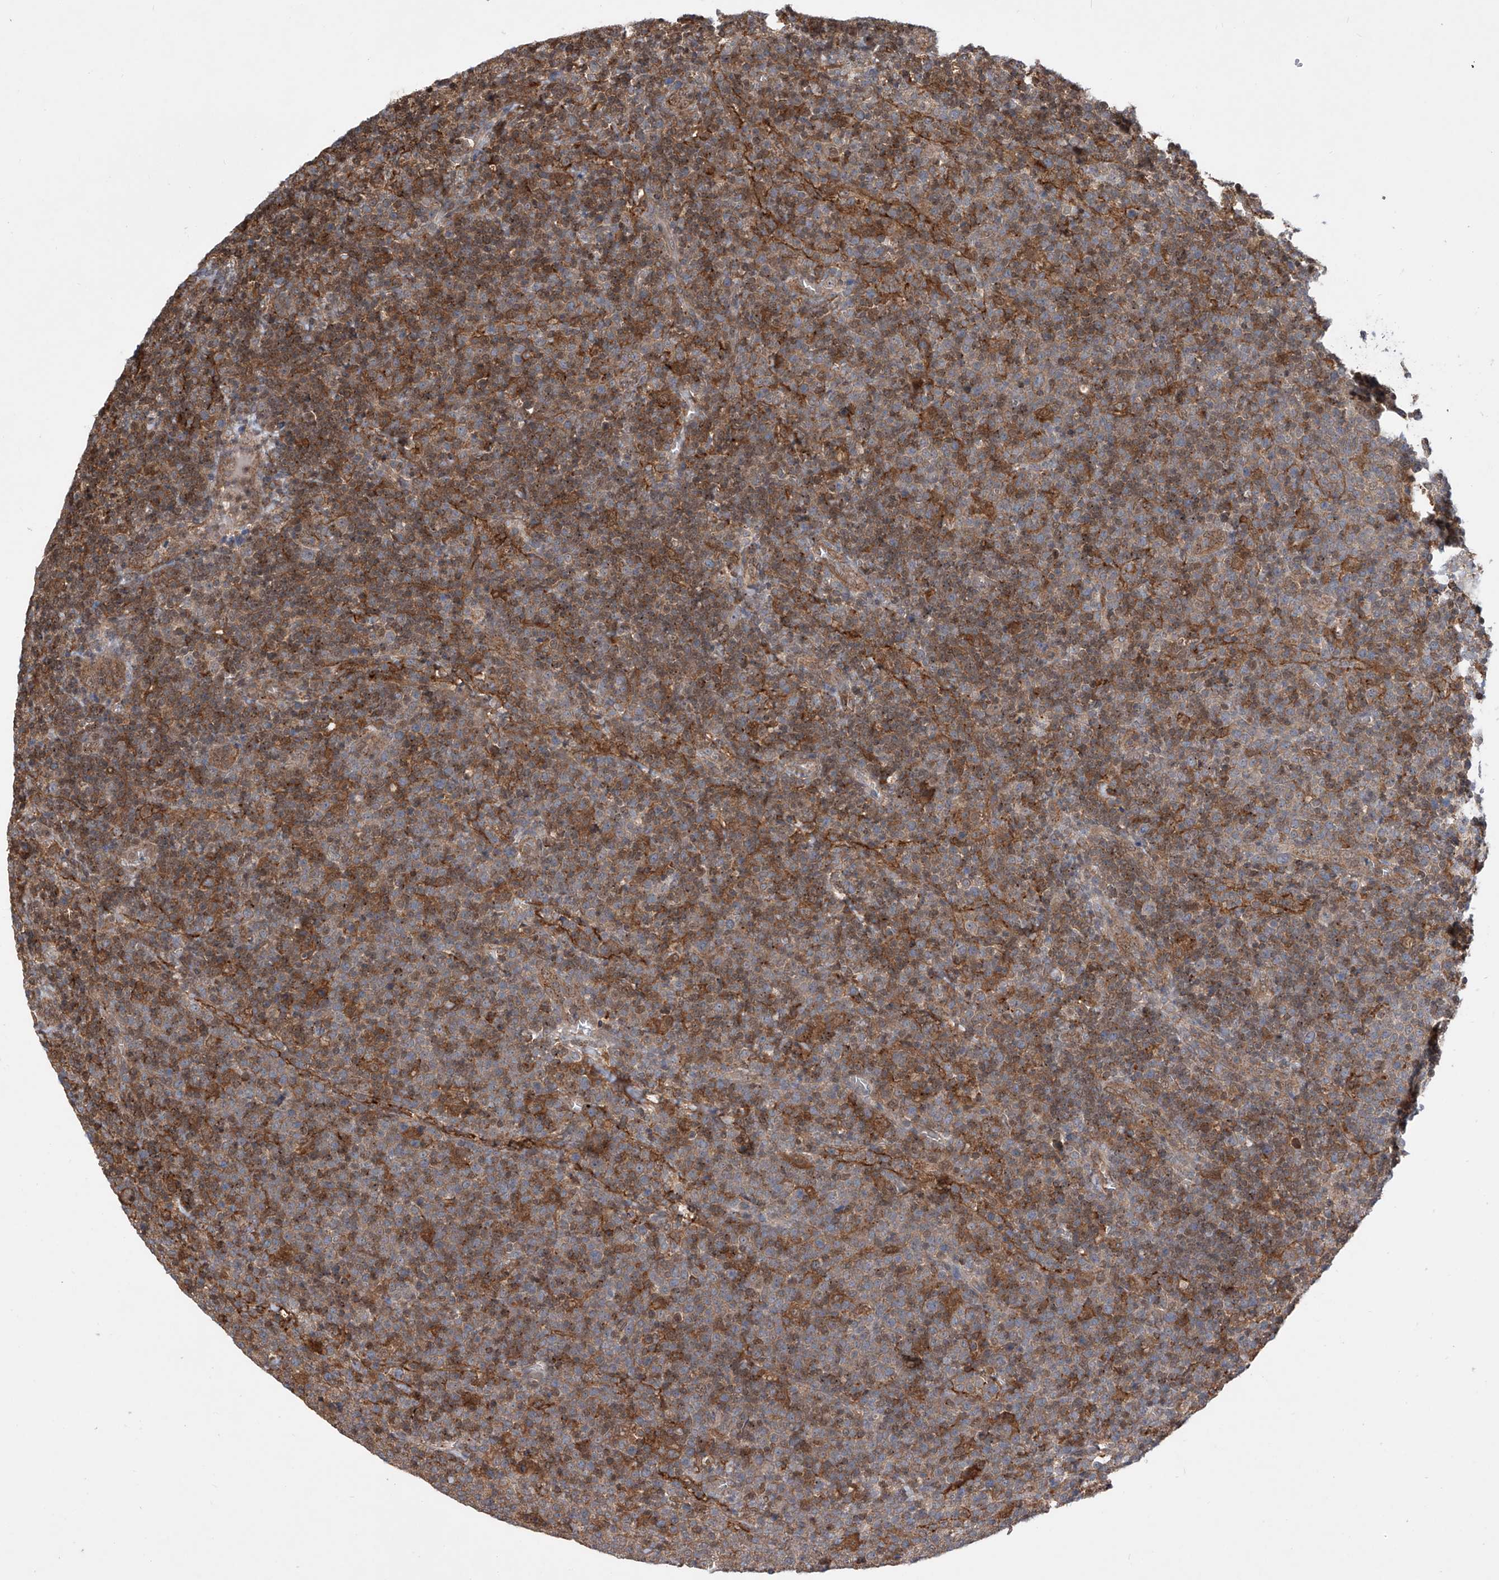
{"staining": {"intensity": "moderate", "quantity": "25%-75%", "location": "cytoplasmic/membranous,nuclear"}, "tissue": "lymphoma", "cell_type": "Tumor cells", "image_type": "cancer", "snomed": [{"axis": "morphology", "description": "Malignant lymphoma, non-Hodgkin's type, High grade"}, {"axis": "topography", "description": "Lymph node"}], "caption": "Immunohistochemistry image of human high-grade malignant lymphoma, non-Hodgkin's type stained for a protein (brown), which reveals medium levels of moderate cytoplasmic/membranous and nuclear expression in about 25%-75% of tumor cells.", "gene": "HOXC8", "patient": {"sex": "male", "age": 61}}